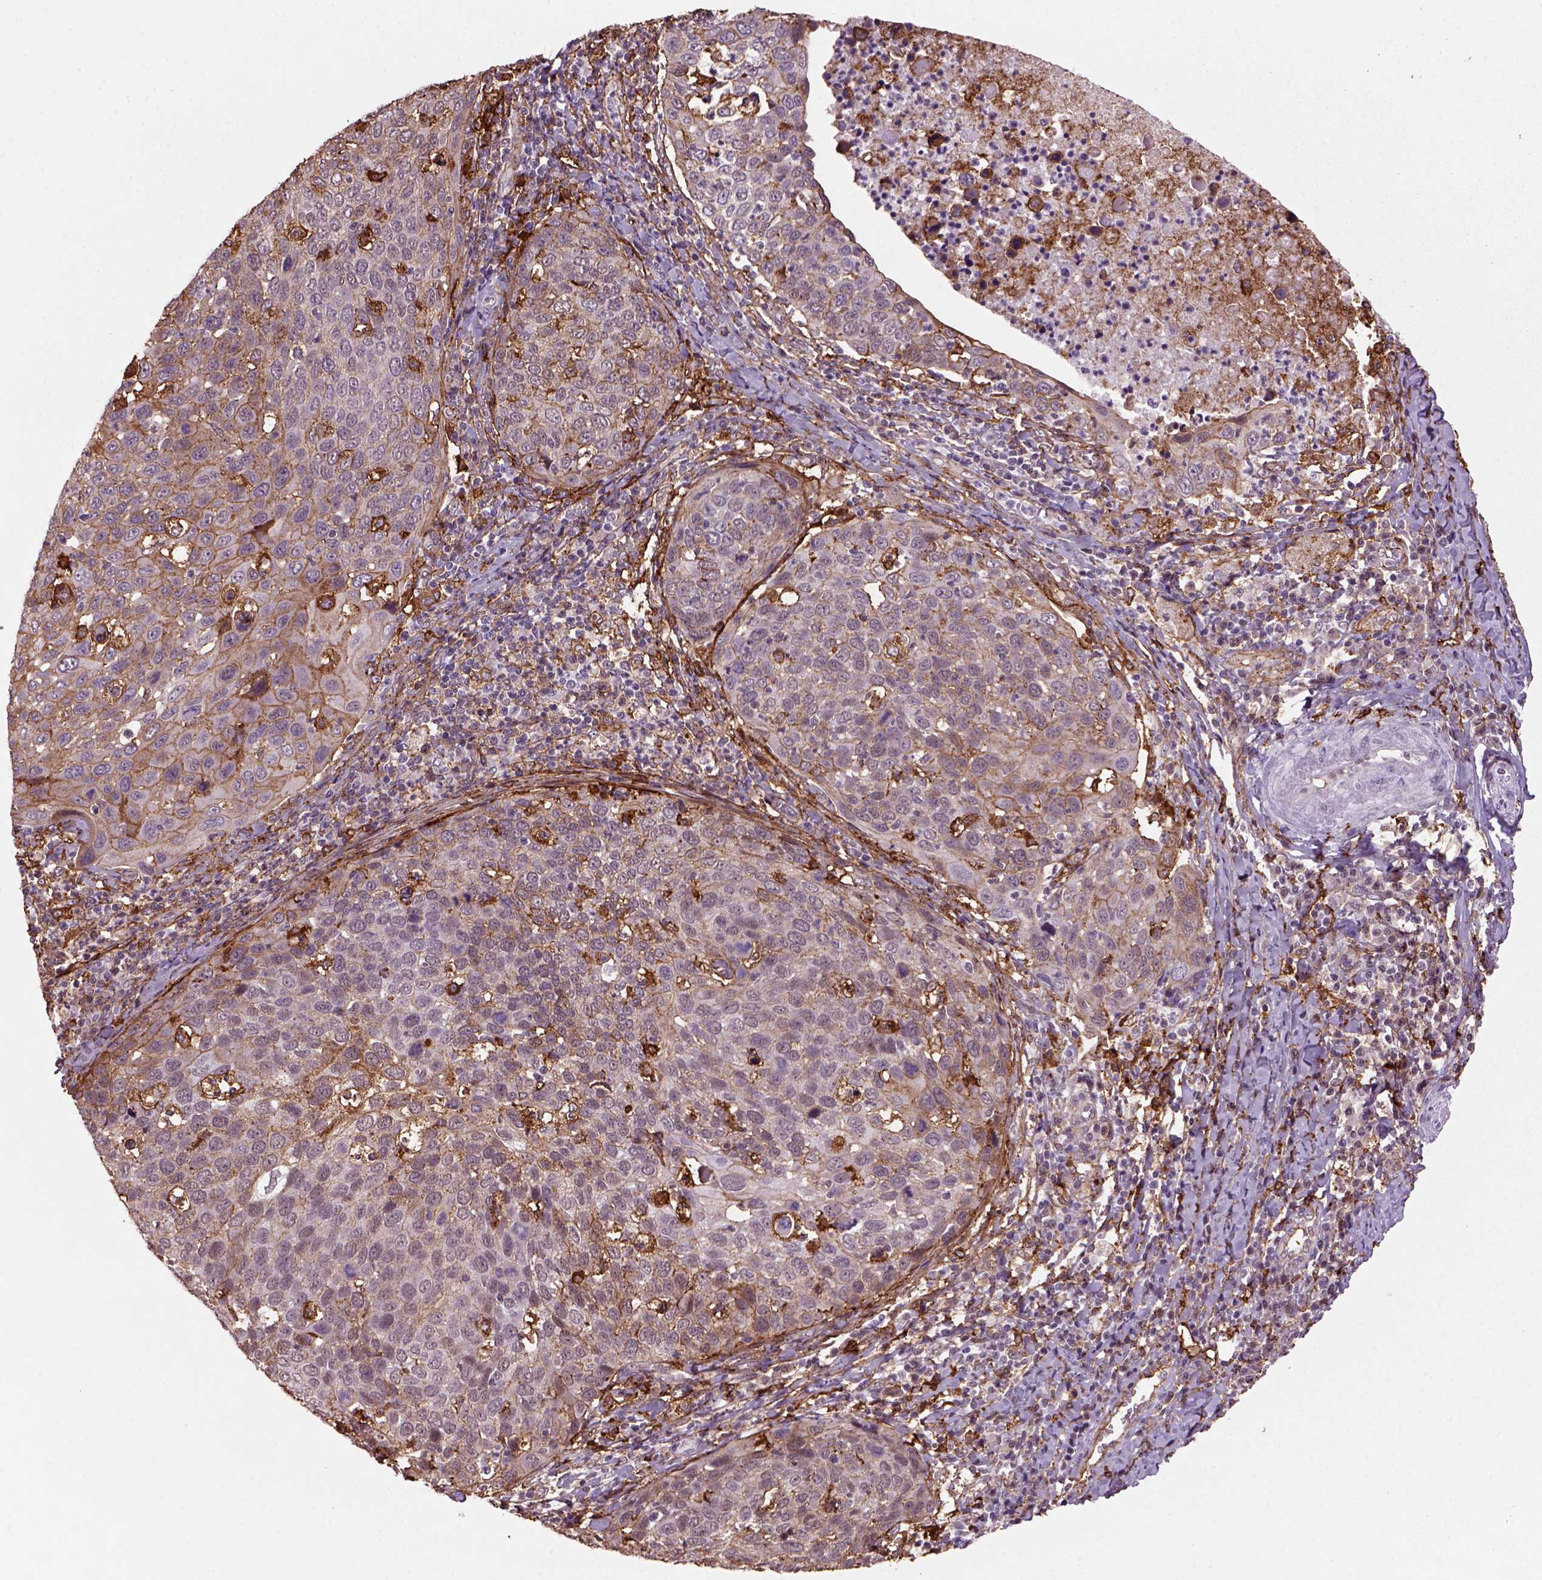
{"staining": {"intensity": "moderate", "quantity": "<25%", "location": "cytoplasmic/membranous"}, "tissue": "cervical cancer", "cell_type": "Tumor cells", "image_type": "cancer", "snomed": [{"axis": "morphology", "description": "Squamous cell carcinoma, NOS"}, {"axis": "topography", "description": "Cervix"}], "caption": "Human cervical cancer (squamous cell carcinoma) stained for a protein (brown) reveals moderate cytoplasmic/membranous positive expression in about <25% of tumor cells.", "gene": "MARCKS", "patient": {"sex": "female", "age": 54}}